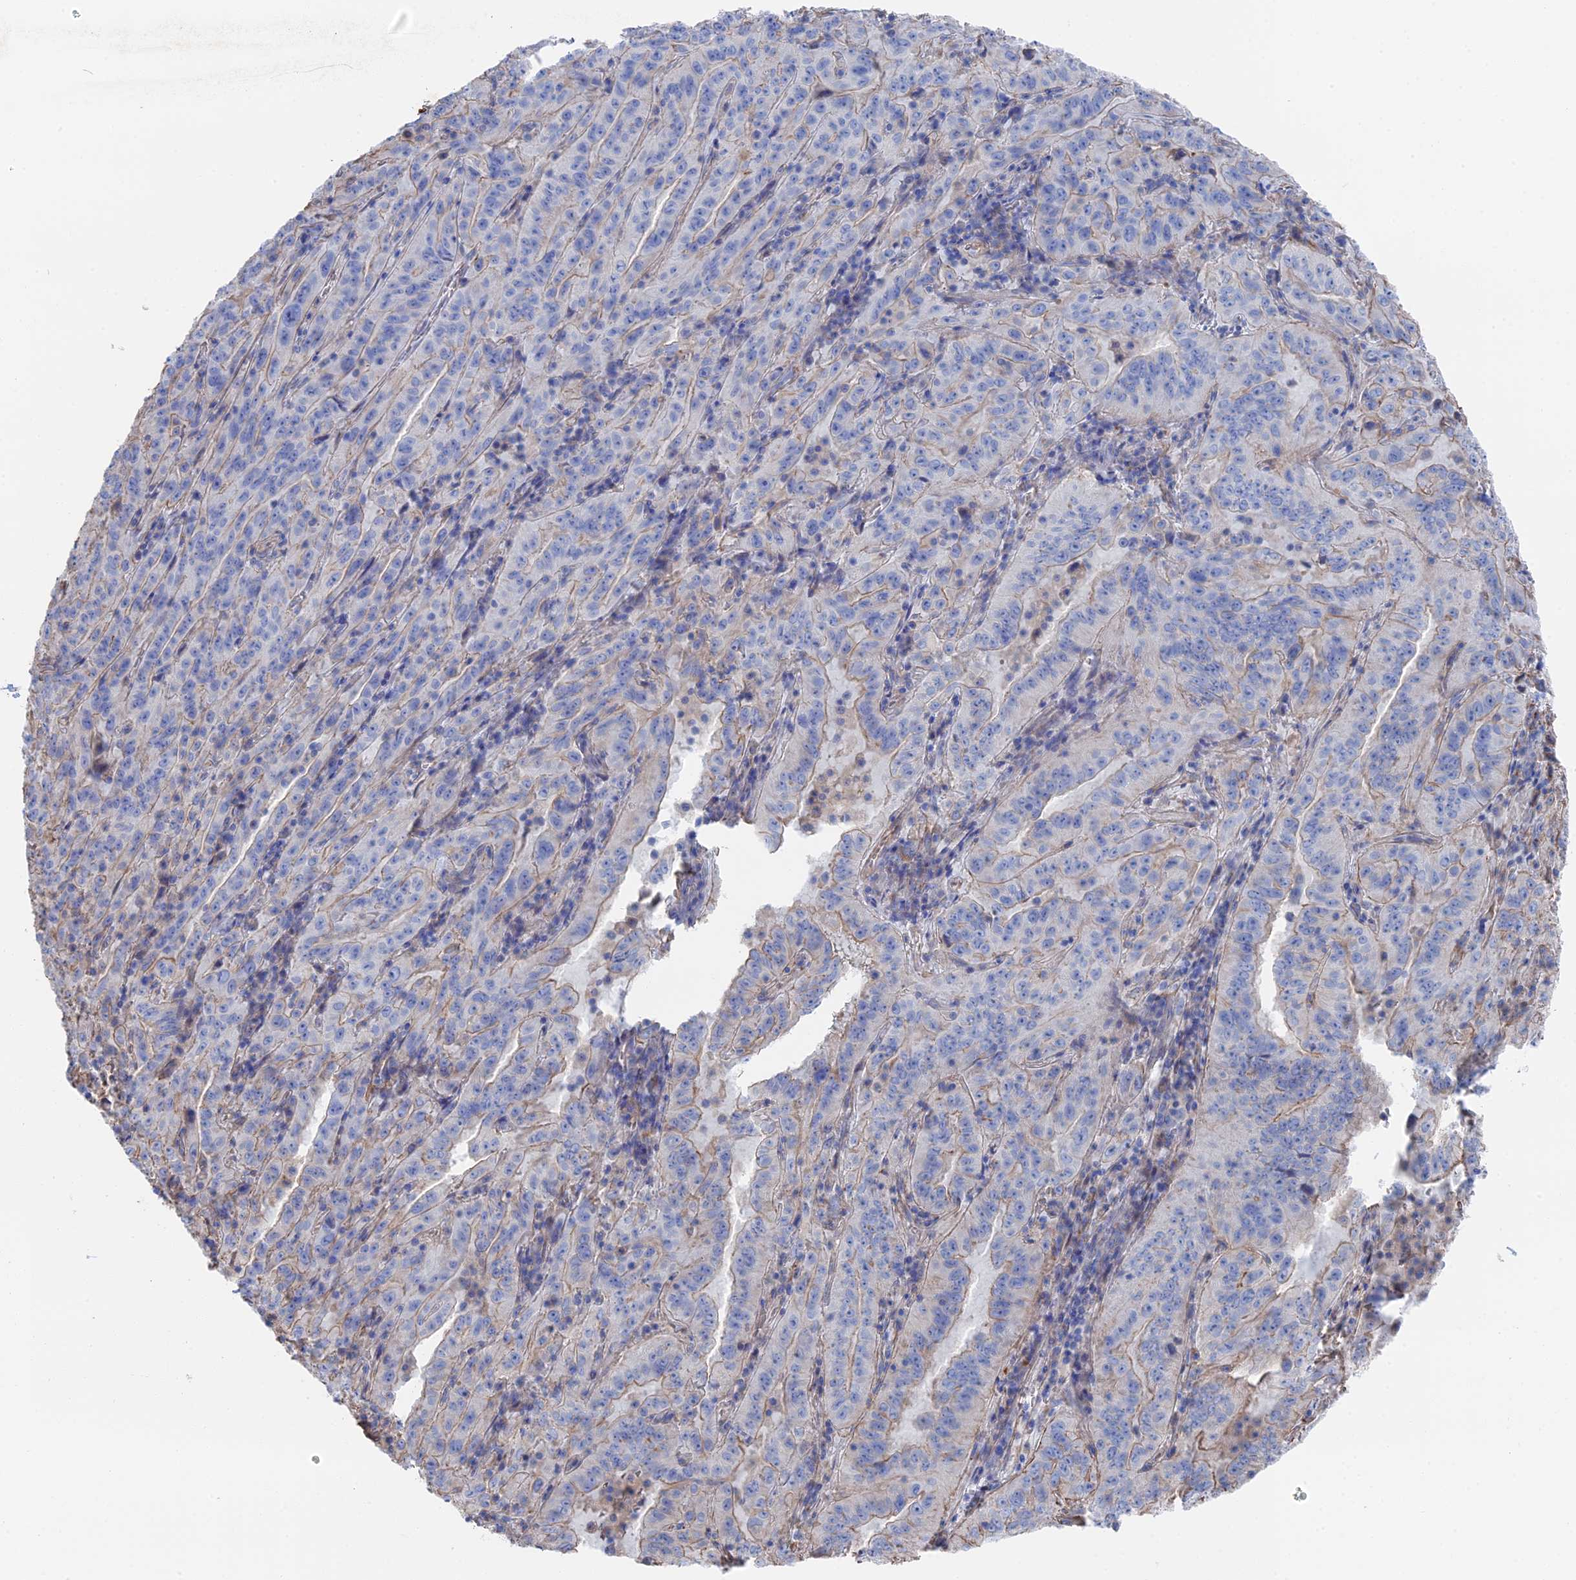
{"staining": {"intensity": "weak", "quantity": "25%-75%", "location": "cytoplasmic/membranous"}, "tissue": "pancreatic cancer", "cell_type": "Tumor cells", "image_type": "cancer", "snomed": [{"axis": "morphology", "description": "Adenocarcinoma, NOS"}, {"axis": "topography", "description": "Pancreas"}], "caption": "Immunohistochemical staining of pancreatic adenocarcinoma demonstrates low levels of weak cytoplasmic/membranous protein positivity in about 25%-75% of tumor cells.", "gene": "STRA6", "patient": {"sex": "male", "age": 63}}